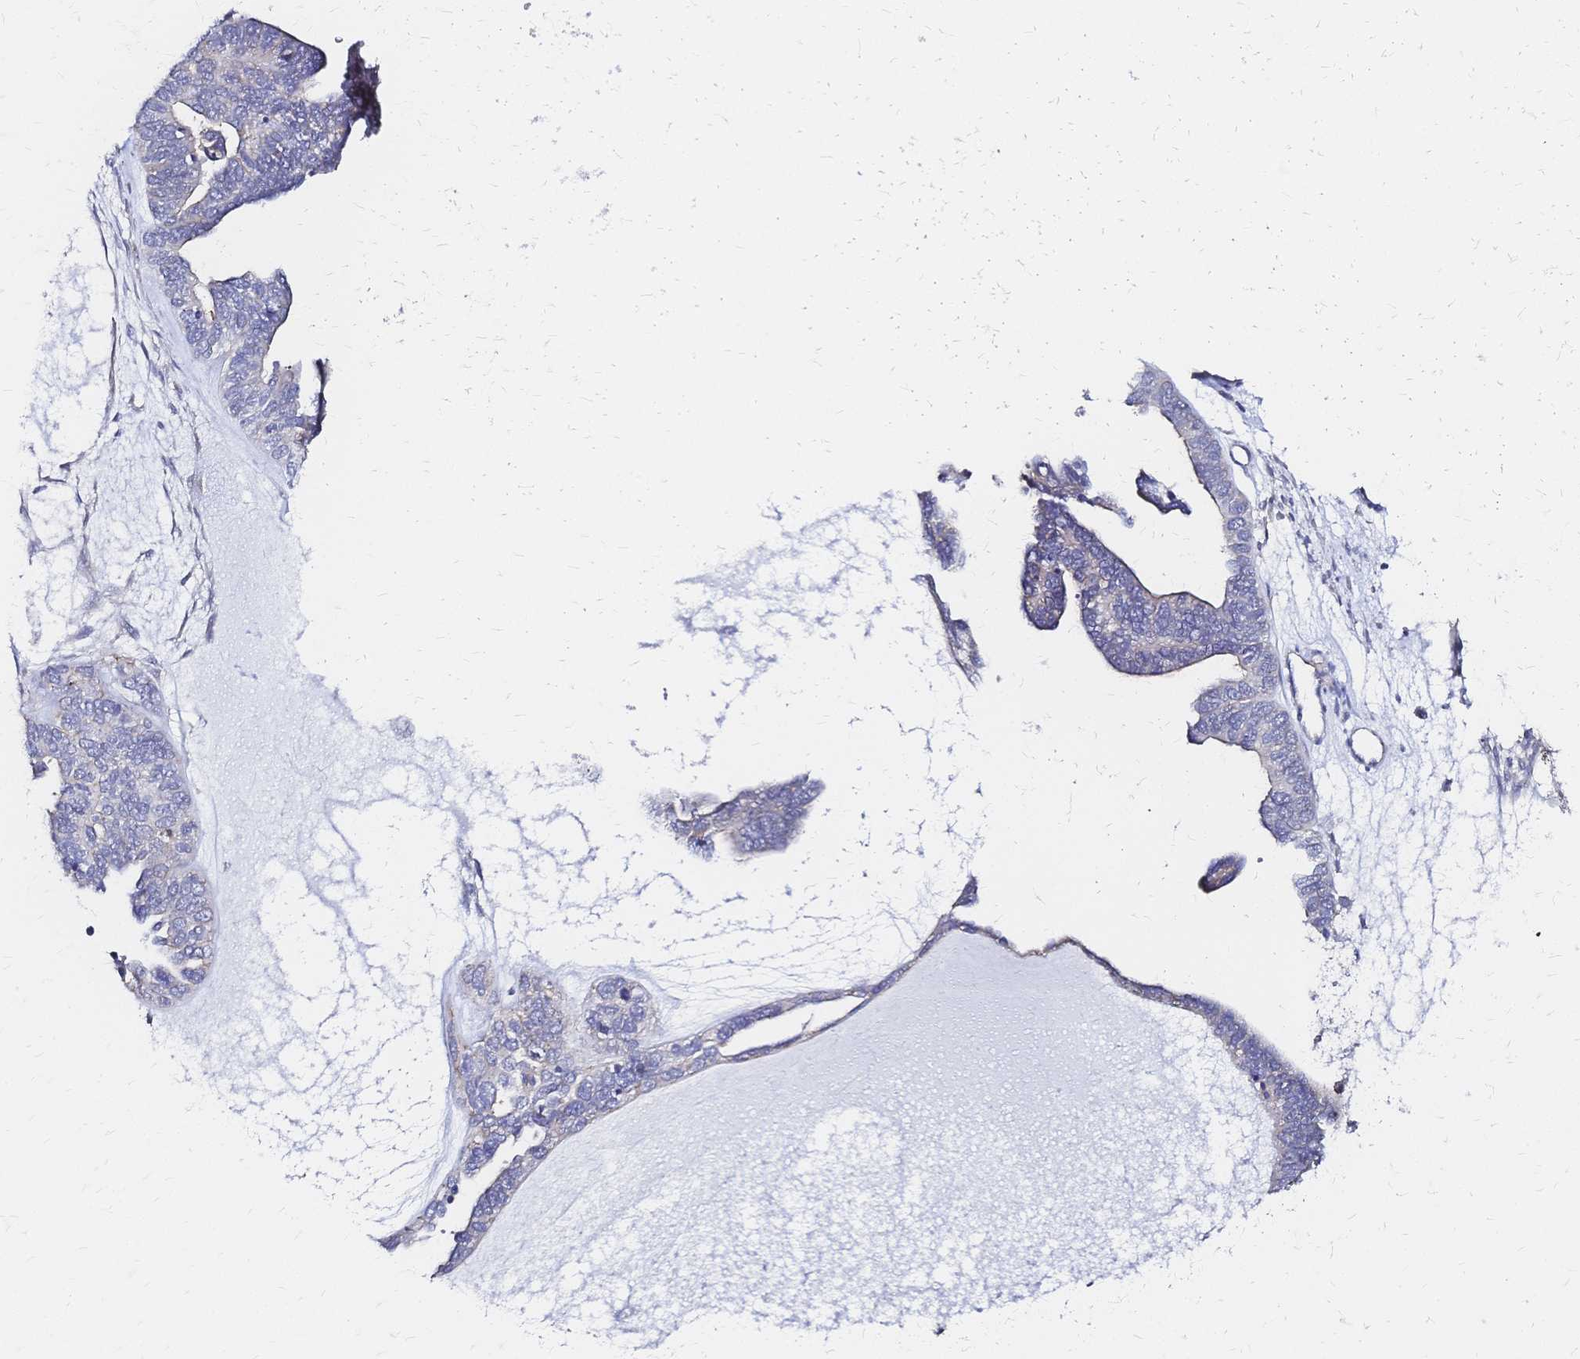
{"staining": {"intensity": "negative", "quantity": "none", "location": "none"}, "tissue": "ovarian cancer", "cell_type": "Tumor cells", "image_type": "cancer", "snomed": [{"axis": "morphology", "description": "Cystadenocarcinoma, serous, NOS"}, {"axis": "topography", "description": "Ovary"}], "caption": "Tumor cells show no significant protein positivity in ovarian cancer (serous cystadenocarcinoma).", "gene": "SLC5A1", "patient": {"sex": "female", "age": 51}}